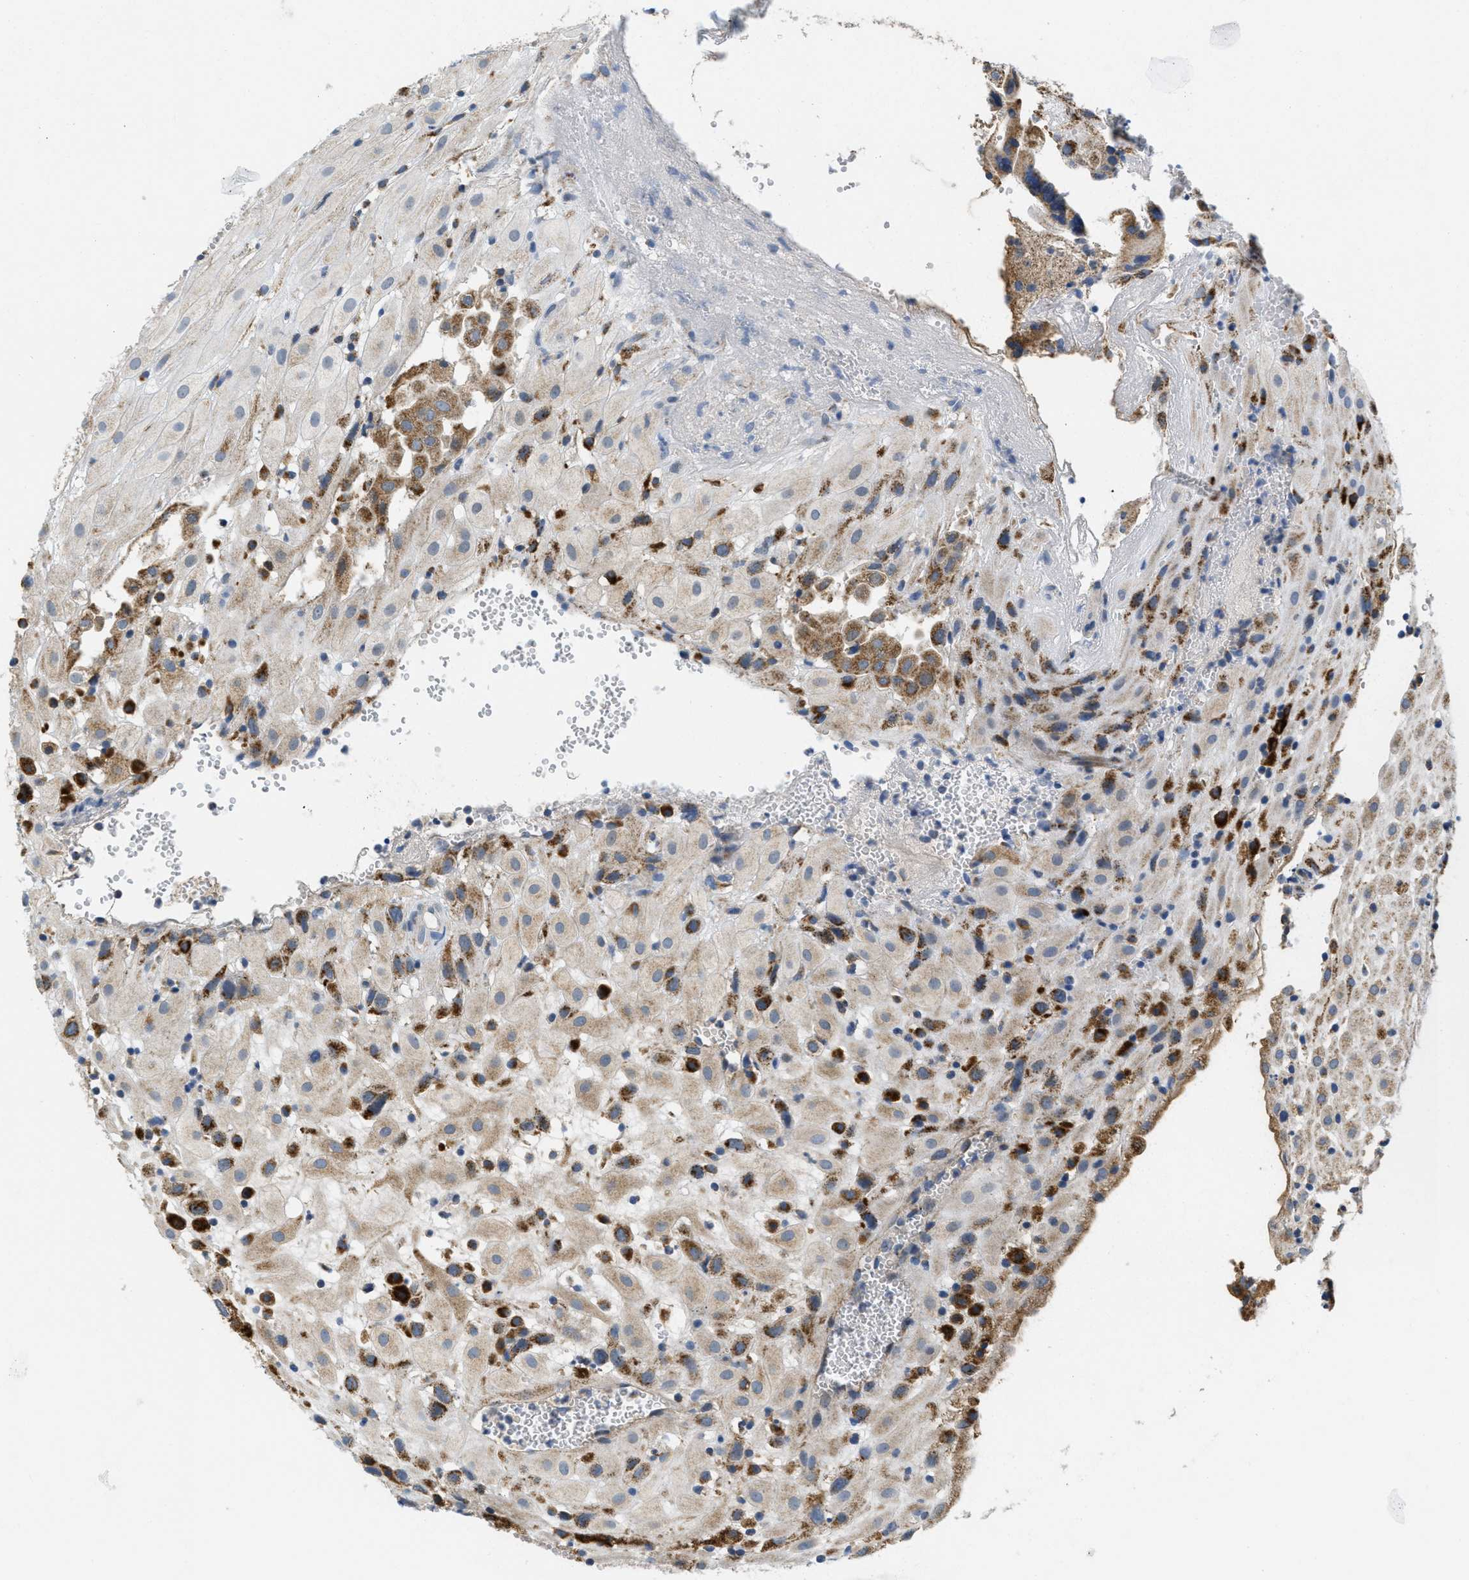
{"staining": {"intensity": "moderate", "quantity": ">75%", "location": "cytoplasmic/membranous"}, "tissue": "placenta", "cell_type": "Decidual cells", "image_type": "normal", "snomed": [{"axis": "morphology", "description": "Normal tissue, NOS"}, {"axis": "topography", "description": "Placenta"}], "caption": "Normal placenta exhibits moderate cytoplasmic/membranous staining in about >75% of decidual cells, visualized by immunohistochemistry. The protein is stained brown, and the nuclei are stained in blue (DAB IHC with brightfield microscopy, high magnification).", "gene": "KCNJ5", "patient": {"sex": "female", "age": 18}}